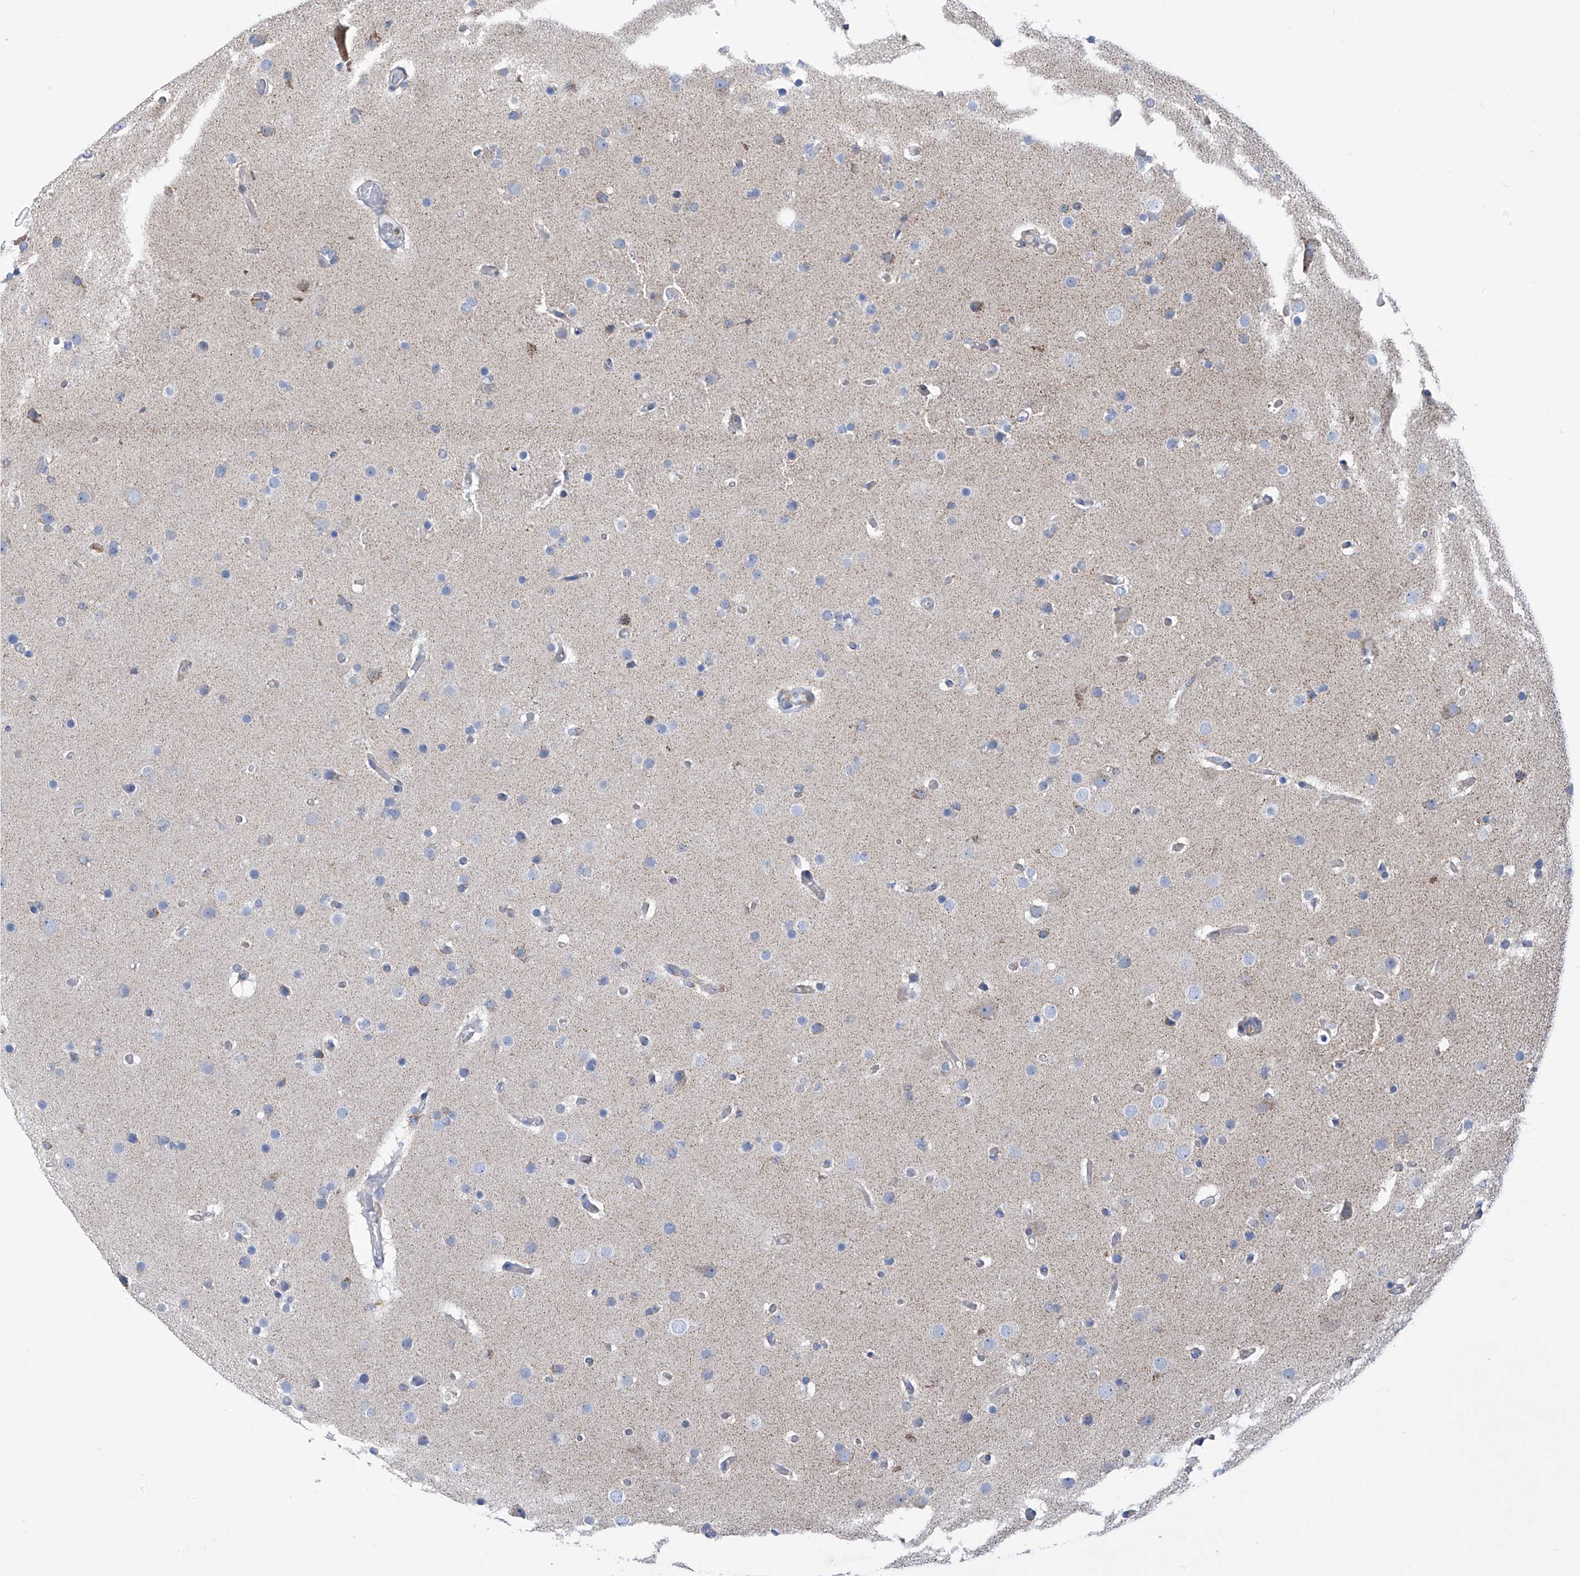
{"staining": {"intensity": "negative", "quantity": "none", "location": "none"}, "tissue": "glioma", "cell_type": "Tumor cells", "image_type": "cancer", "snomed": [{"axis": "morphology", "description": "Glioma, malignant, High grade"}, {"axis": "topography", "description": "Cerebral cortex"}], "caption": "Immunohistochemical staining of human glioma reveals no significant staining in tumor cells. (DAB immunohistochemistry visualized using brightfield microscopy, high magnification).", "gene": "EIF5B", "patient": {"sex": "female", "age": 36}}